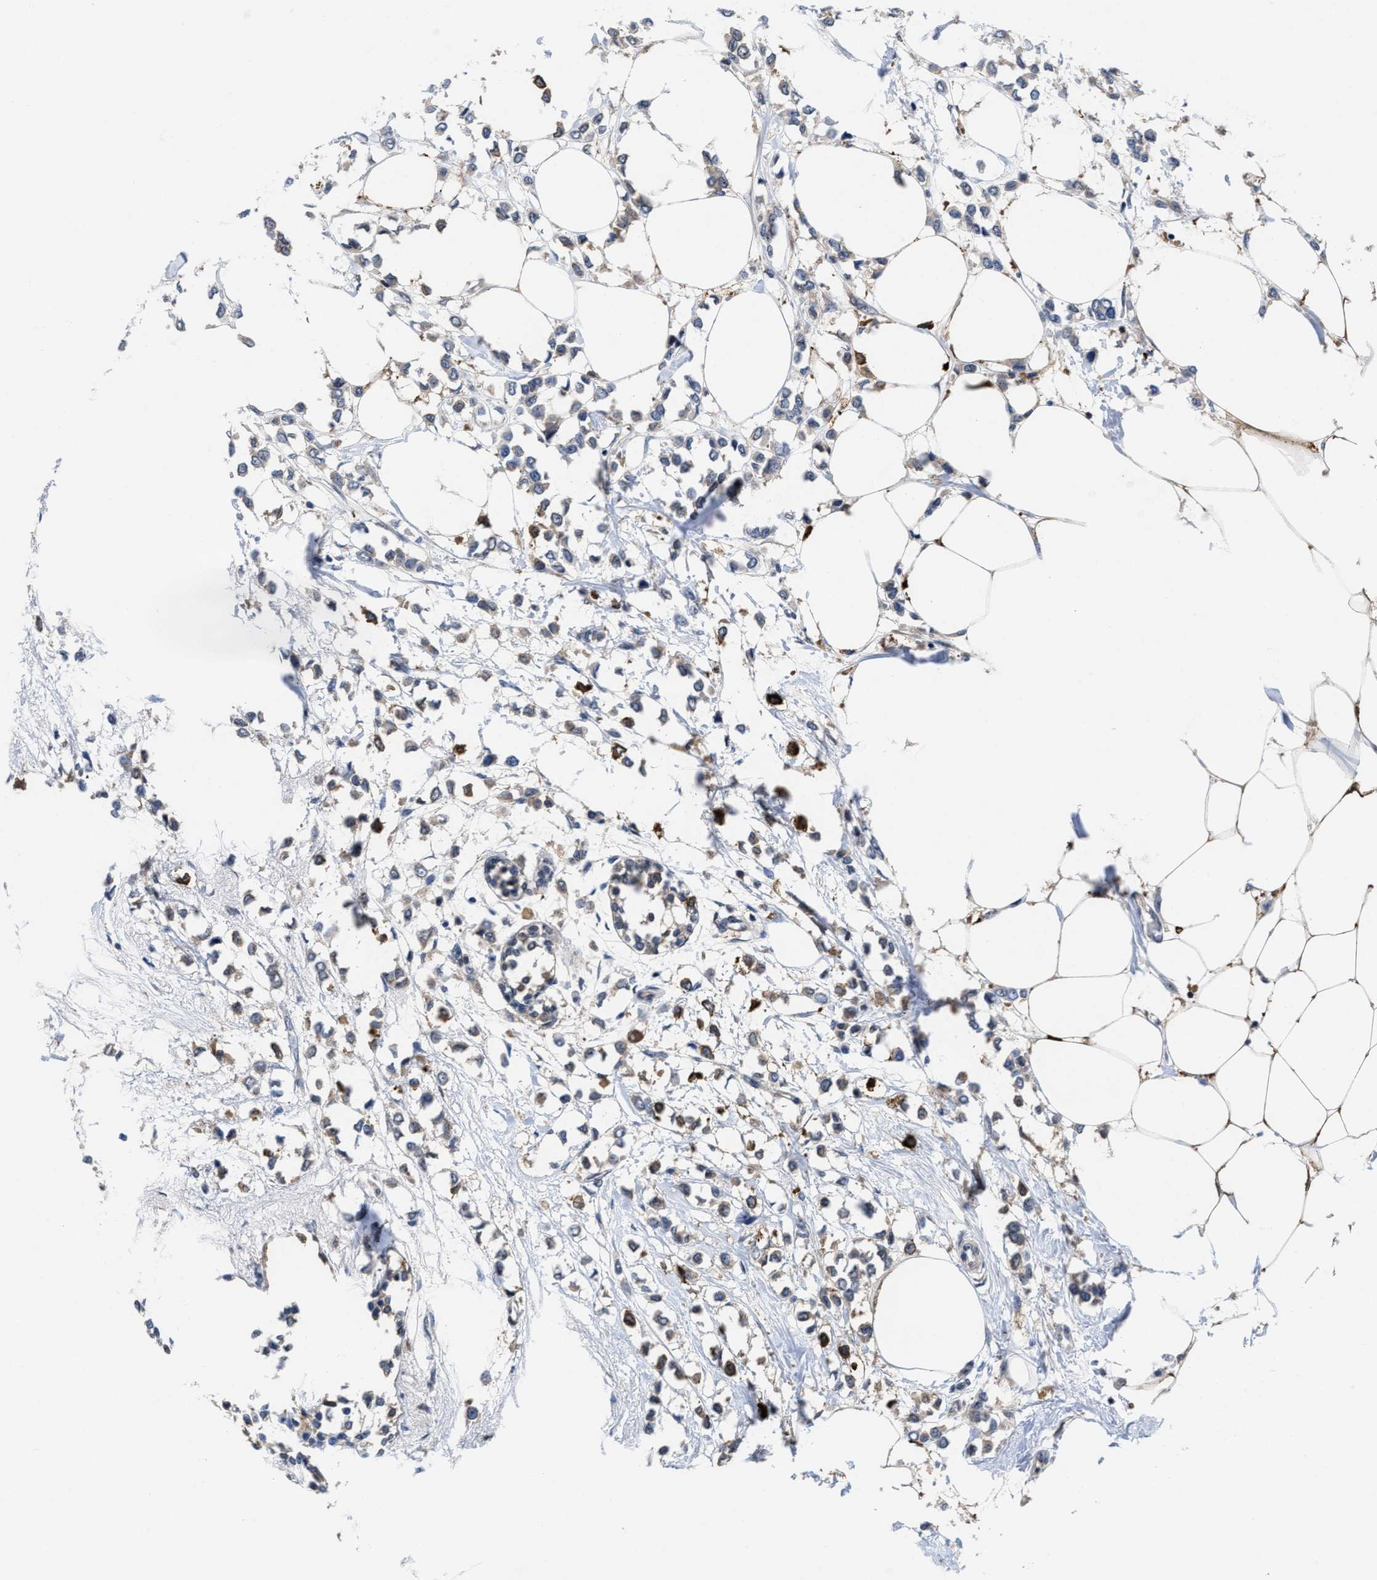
{"staining": {"intensity": "weak", "quantity": "25%-75%", "location": "cytoplasmic/membranous"}, "tissue": "breast cancer", "cell_type": "Tumor cells", "image_type": "cancer", "snomed": [{"axis": "morphology", "description": "Lobular carcinoma"}, {"axis": "topography", "description": "Breast"}], "caption": "Brown immunohistochemical staining in human breast cancer (lobular carcinoma) reveals weak cytoplasmic/membranous positivity in approximately 25%-75% of tumor cells.", "gene": "KIF12", "patient": {"sex": "female", "age": 51}}